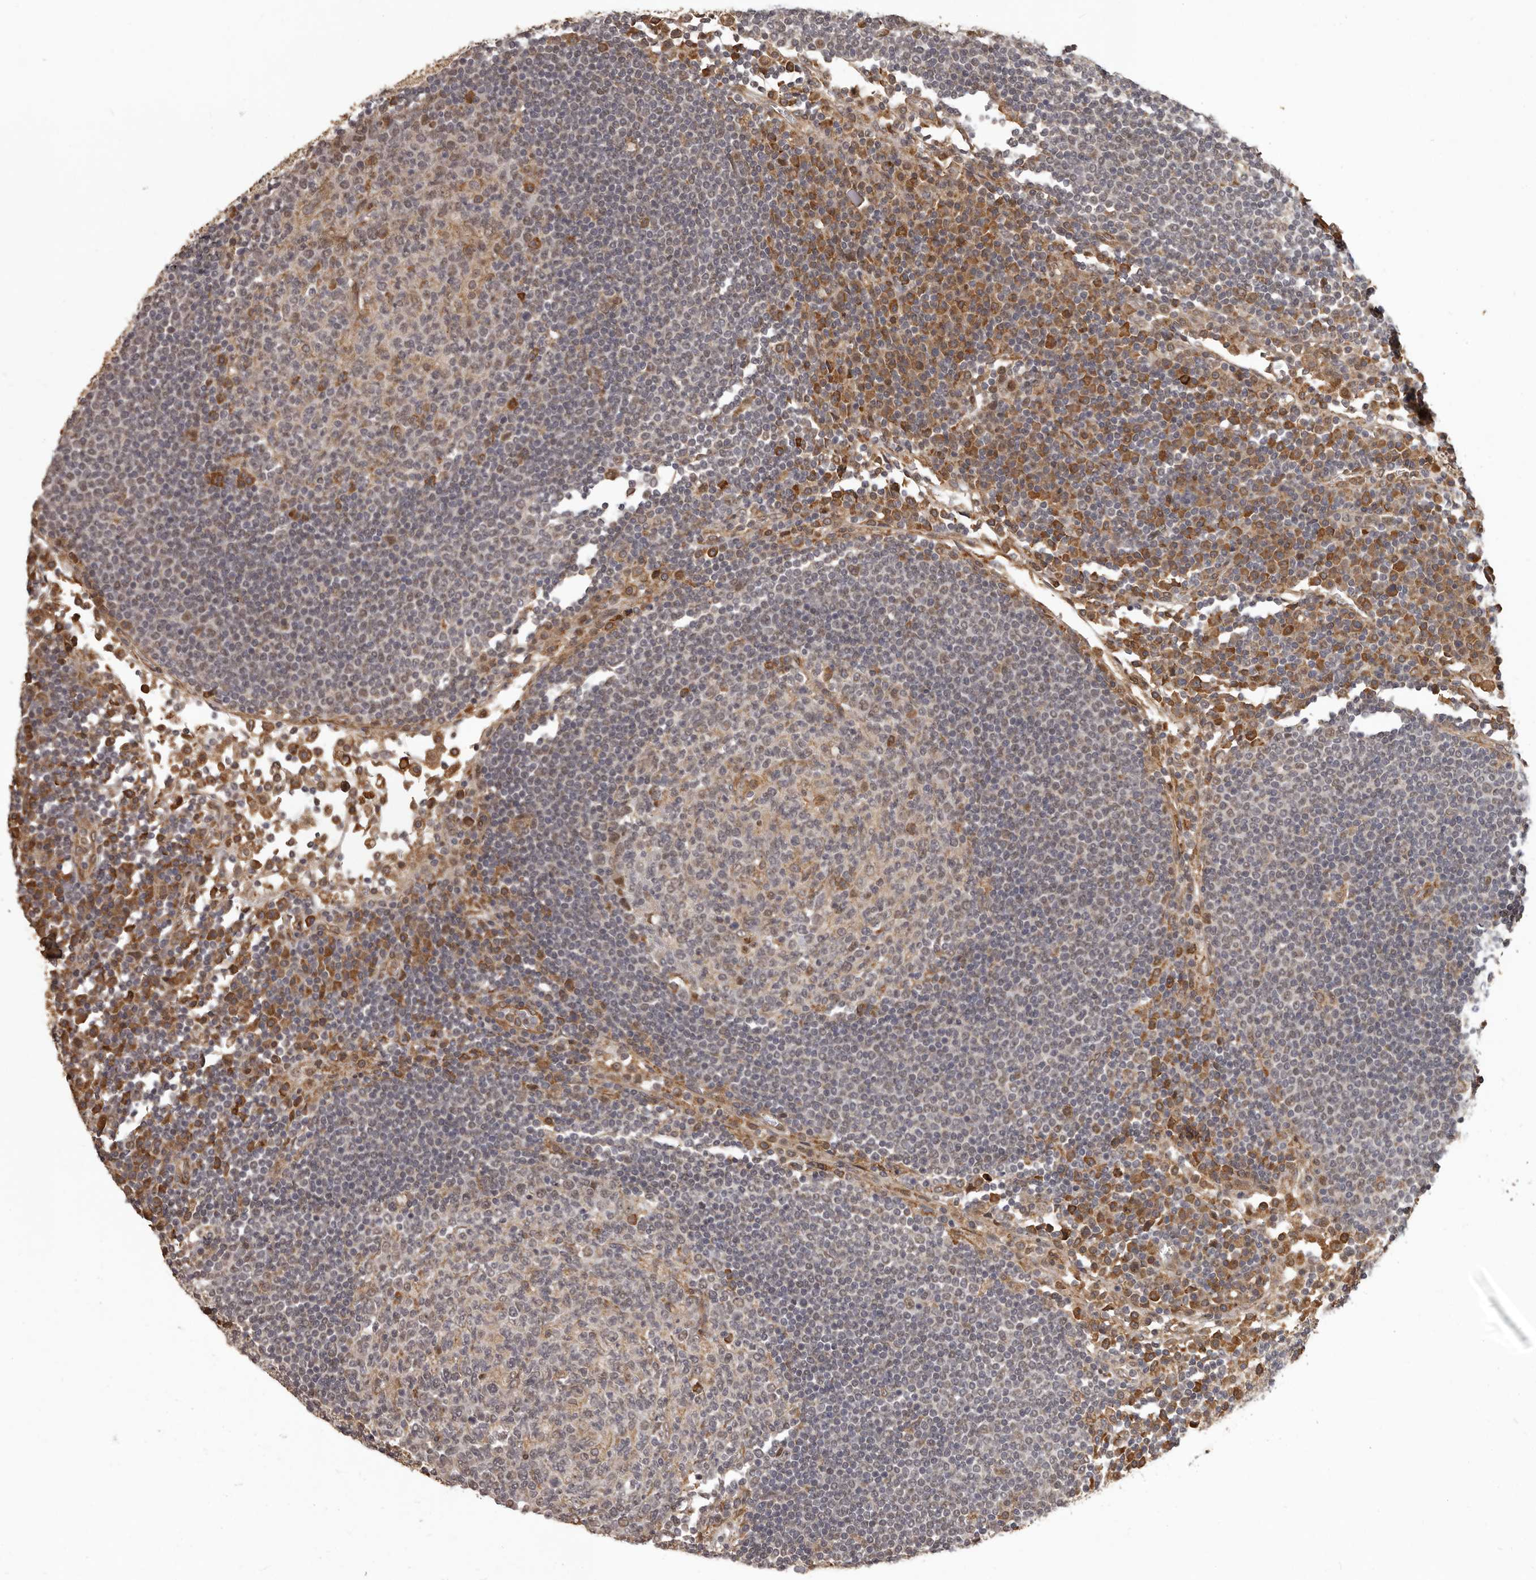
{"staining": {"intensity": "moderate", "quantity": "<25%", "location": "cytoplasmic/membranous"}, "tissue": "lymph node", "cell_type": "Germinal center cells", "image_type": "normal", "snomed": [{"axis": "morphology", "description": "Normal tissue, NOS"}, {"axis": "topography", "description": "Lymph node"}], "caption": "Immunohistochemical staining of unremarkable lymph node reveals moderate cytoplasmic/membranous protein staining in approximately <25% of germinal center cells.", "gene": "SLITRK6", "patient": {"sex": "female", "age": 53}}